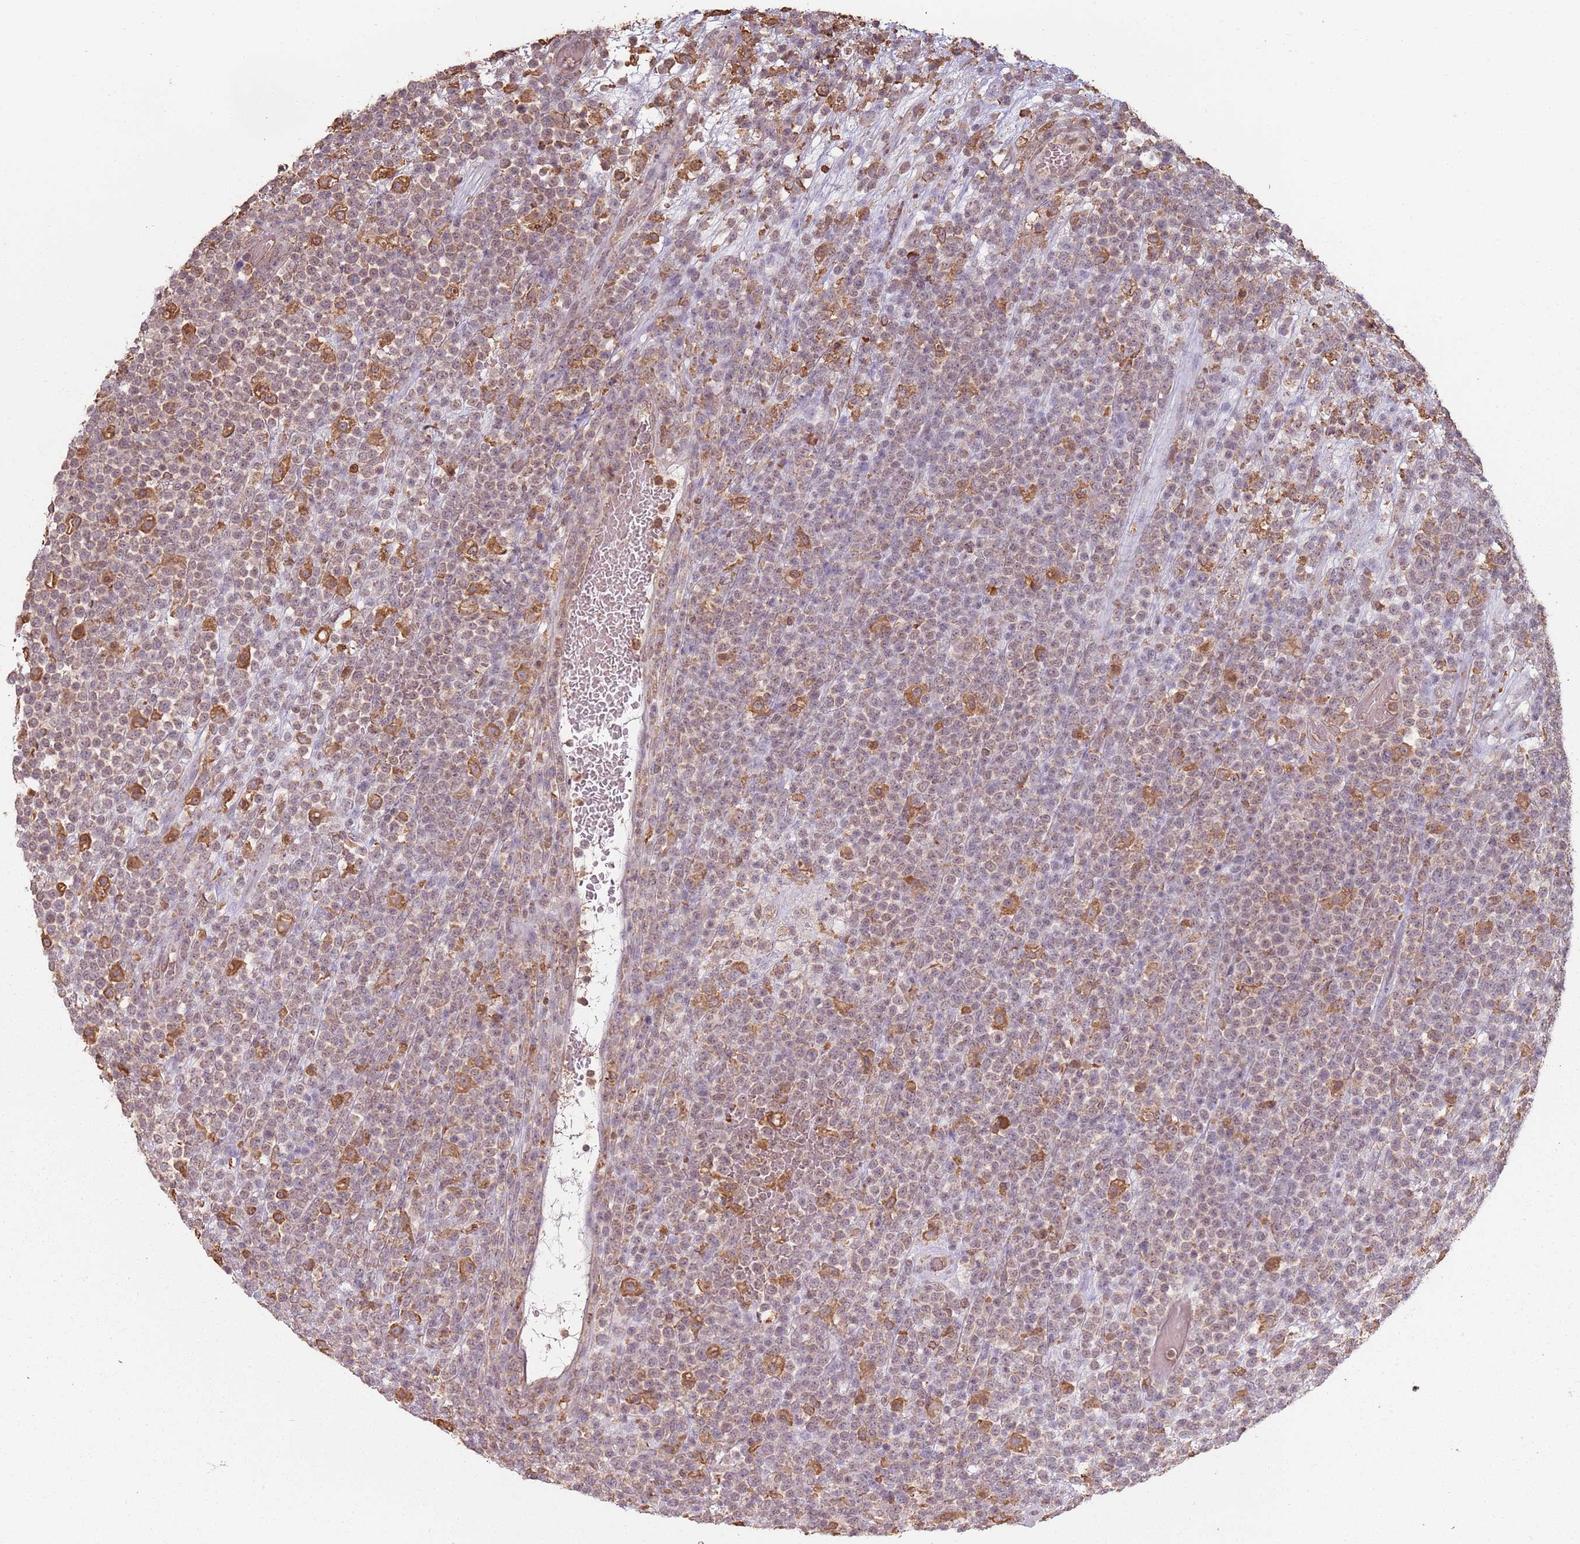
{"staining": {"intensity": "weak", "quantity": "25%-75%", "location": "cytoplasmic/membranous"}, "tissue": "lymphoma", "cell_type": "Tumor cells", "image_type": "cancer", "snomed": [{"axis": "morphology", "description": "Malignant lymphoma, non-Hodgkin's type, High grade"}, {"axis": "topography", "description": "Colon"}], "caption": "Protein positivity by IHC exhibits weak cytoplasmic/membranous positivity in approximately 25%-75% of tumor cells in malignant lymphoma, non-Hodgkin's type (high-grade).", "gene": "ATOSB", "patient": {"sex": "female", "age": 53}}